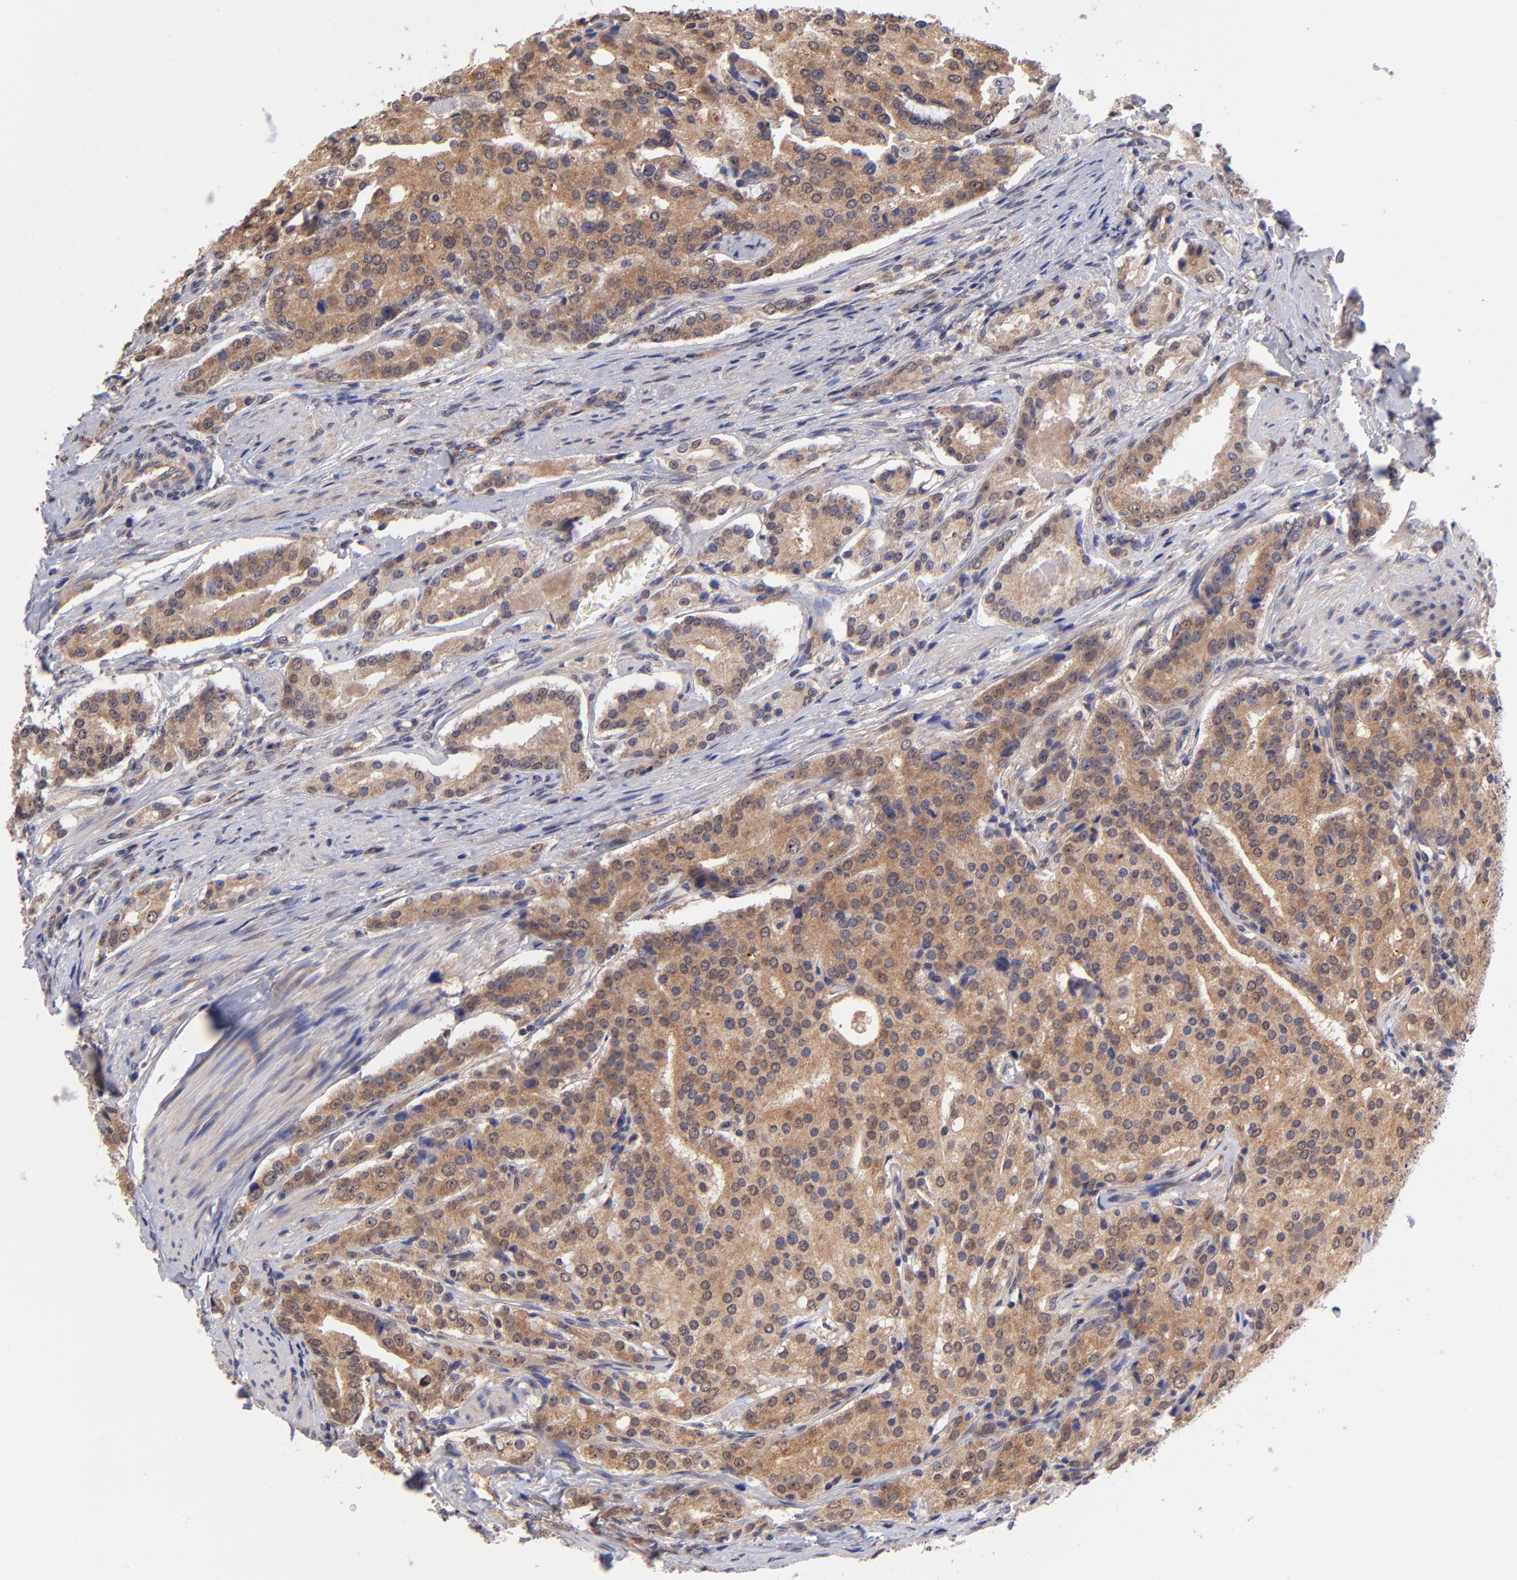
{"staining": {"intensity": "strong", "quantity": ">75%", "location": "cytoplasmic/membranous"}, "tissue": "prostate cancer", "cell_type": "Tumor cells", "image_type": "cancer", "snomed": [{"axis": "morphology", "description": "Adenocarcinoma, Medium grade"}, {"axis": "topography", "description": "Prostate"}], "caption": "Protein positivity by IHC reveals strong cytoplasmic/membranous positivity in approximately >75% of tumor cells in prostate adenocarcinoma (medium-grade).", "gene": "UBE2H", "patient": {"sex": "male", "age": 72}}